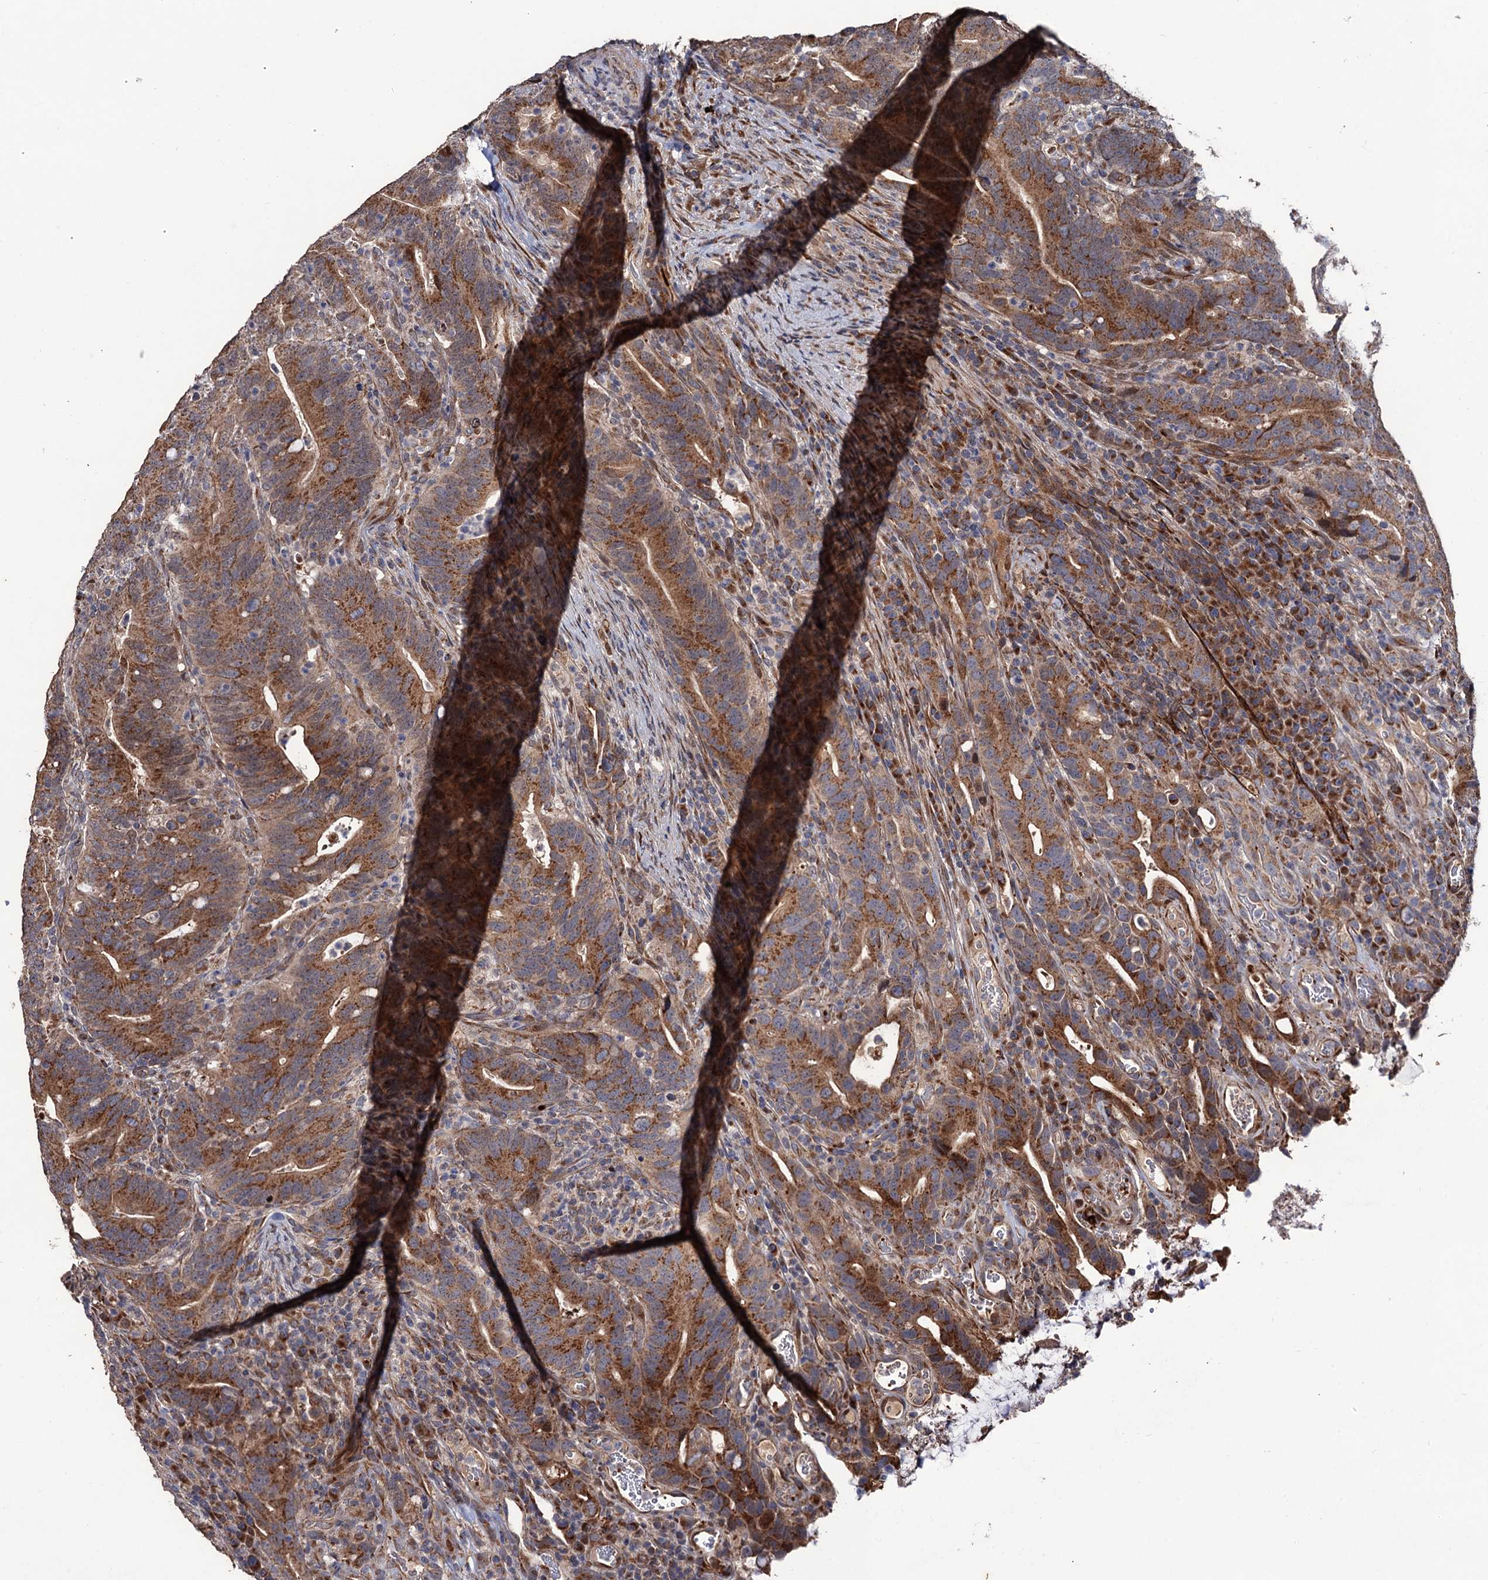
{"staining": {"intensity": "moderate", "quantity": ">75%", "location": "cytoplasmic/membranous"}, "tissue": "colorectal cancer", "cell_type": "Tumor cells", "image_type": "cancer", "snomed": [{"axis": "morphology", "description": "Adenocarcinoma, NOS"}, {"axis": "topography", "description": "Colon"}], "caption": "Human colorectal adenocarcinoma stained with a brown dye demonstrates moderate cytoplasmic/membranous positive staining in about >75% of tumor cells.", "gene": "LRRC63", "patient": {"sex": "female", "age": 66}}